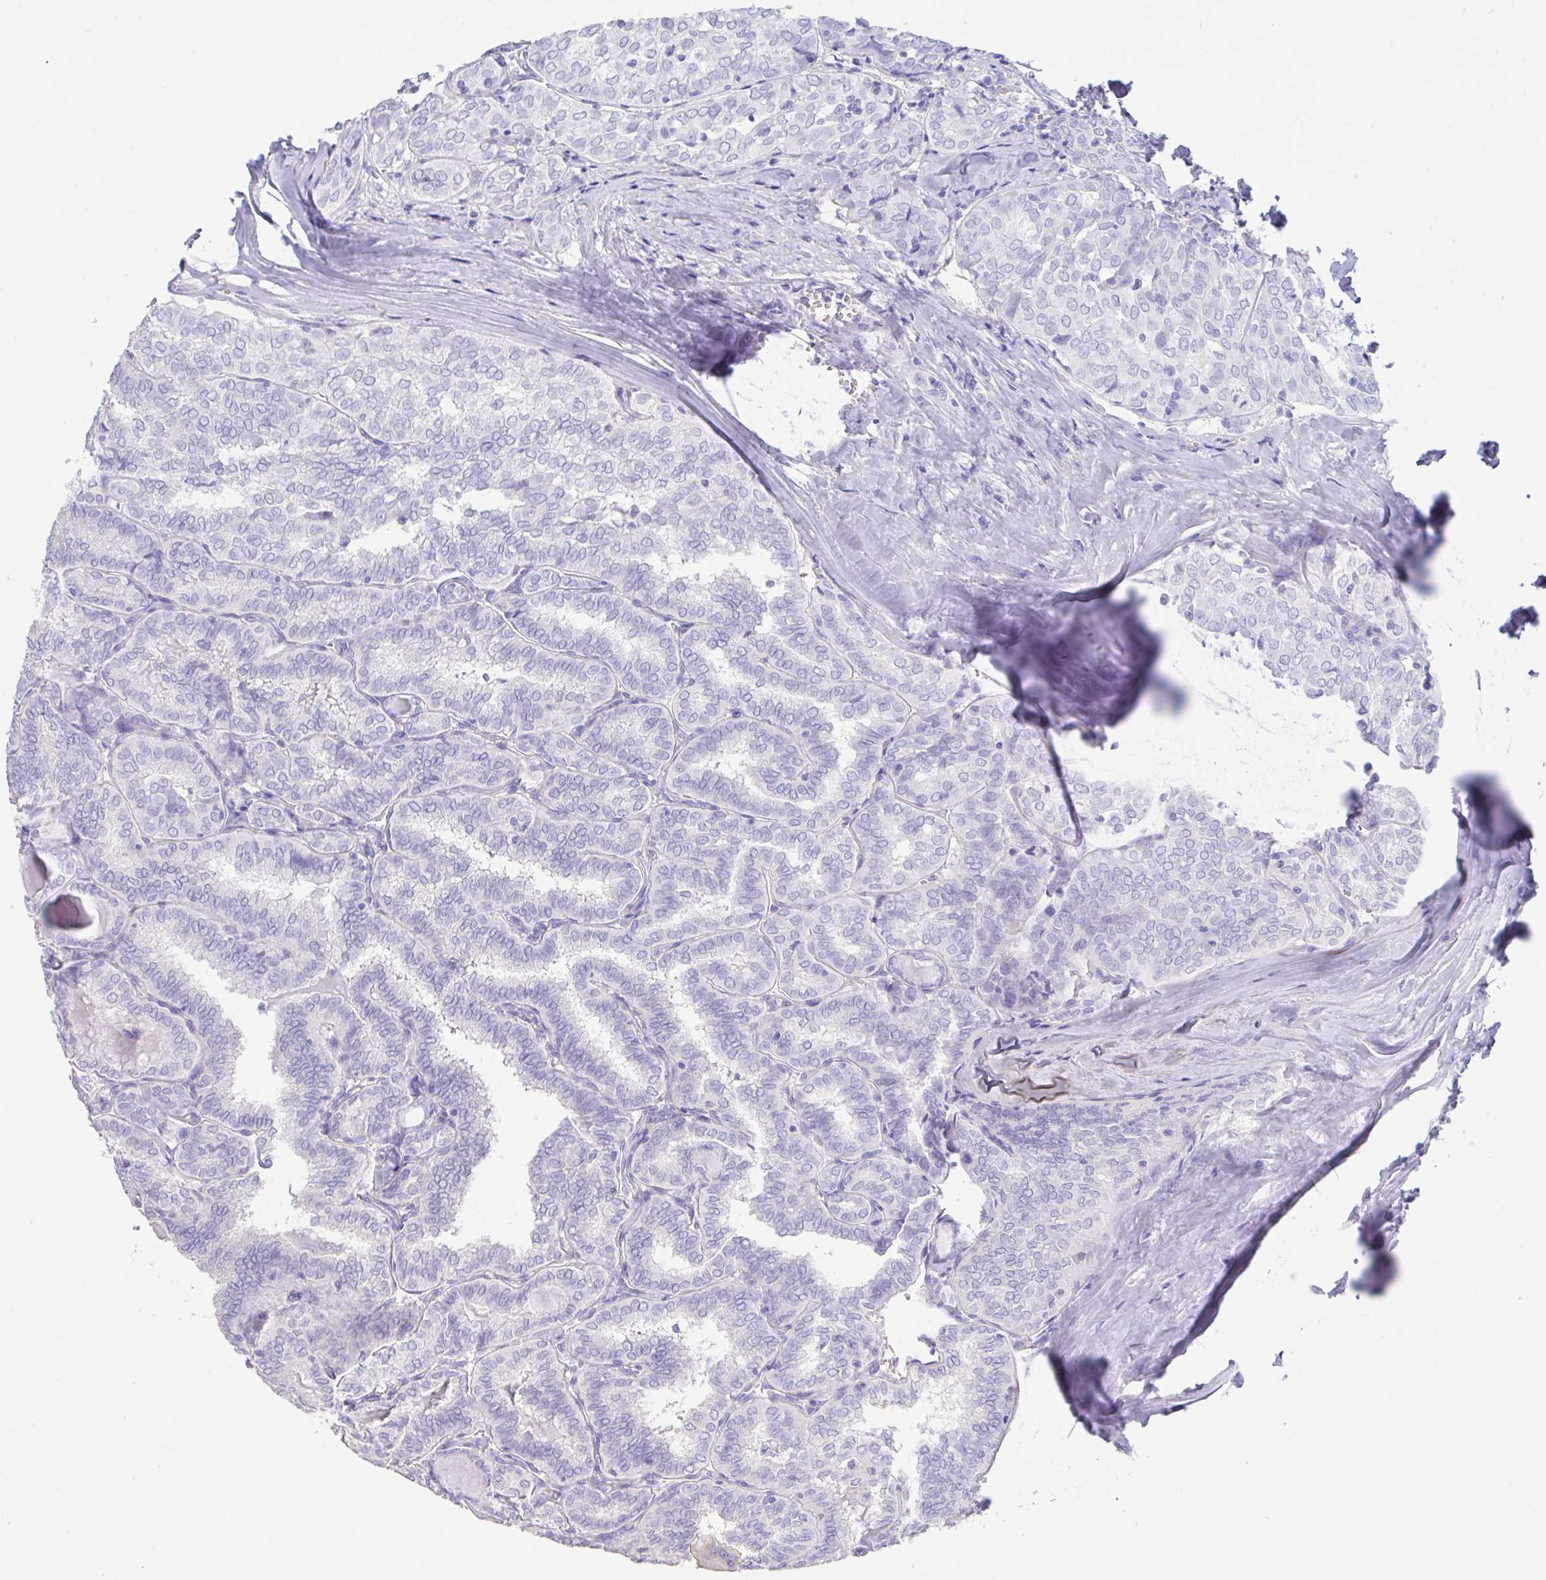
{"staining": {"intensity": "negative", "quantity": "none", "location": "none"}, "tissue": "thyroid cancer", "cell_type": "Tumor cells", "image_type": "cancer", "snomed": [{"axis": "morphology", "description": "Papillary adenocarcinoma, NOS"}, {"axis": "topography", "description": "Thyroid gland"}], "caption": "High power microscopy photomicrograph of an immunohistochemistry (IHC) histopathology image of thyroid cancer, revealing no significant staining in tumor cells.", "gene": "TNNC1", "patient": {"sex": "female", "age": 30}}